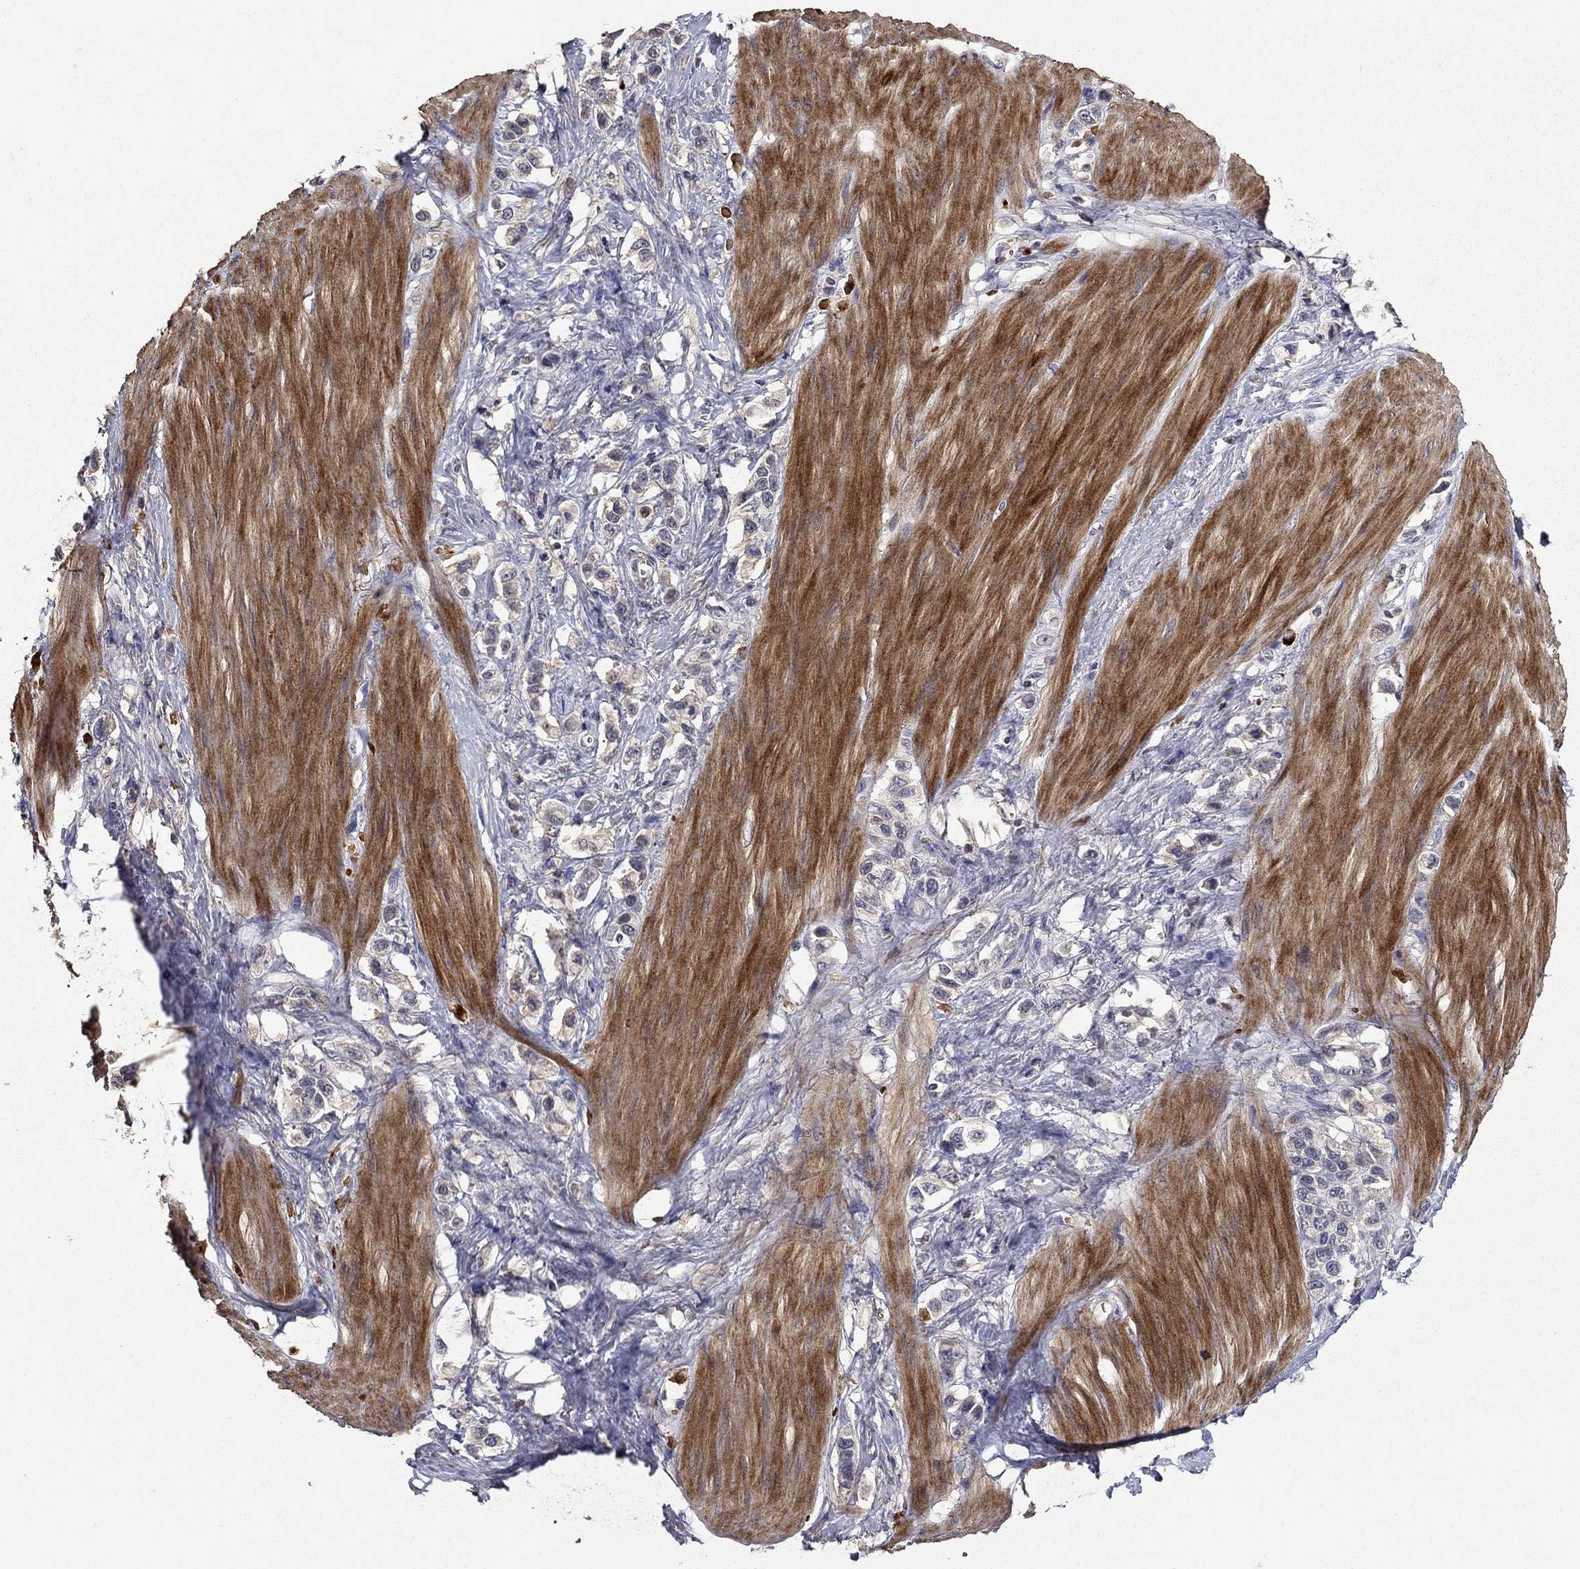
{"staining": {"intensity": "negative", "quantity": "none", "location": "none"}, "tissue": "stomach cancer", "cell_type": "Tumor cells", "image_type": "cancer", "snomed": [{"axis": "morphology", "description": "Normal tissue, NOS"}, {"axis": "morphology", "description": "Adenocarcinoma, NOS"}, {"axis": "morphology", "description": "Adenocarcinoma, High grade"}, {"axis": "topography", "description": "Stomach, upper"}, {"axis": "topography", "description": "Stomach"}], "caption": "A histopathology image of adenocarcinoma (stomach) stained for a protein reveals no brown staining in tumor cells.", "gene": "SATB1", "patient": {"sex": "female", "age": 65}}